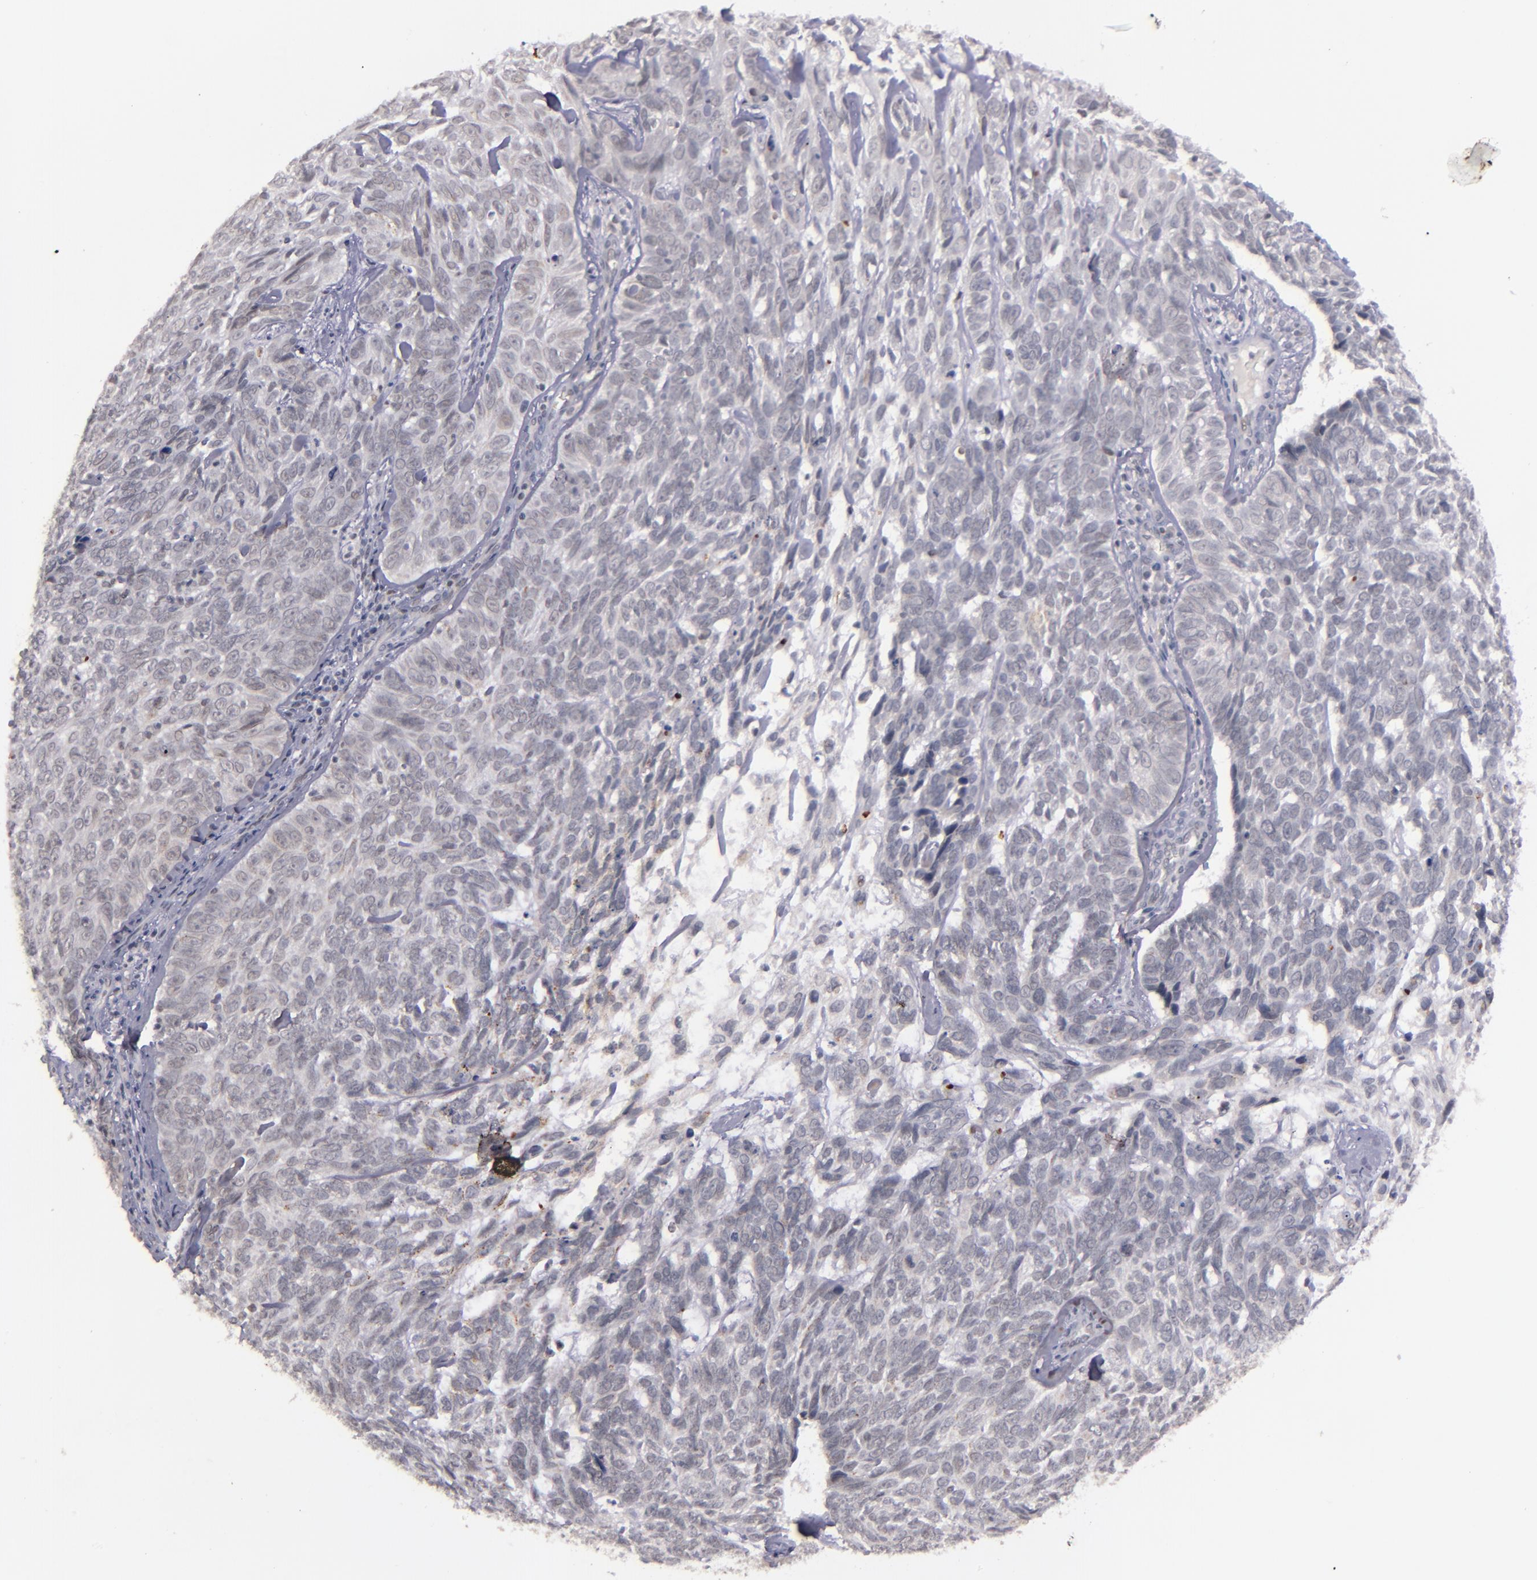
{"staining": {"intensity": "negative", "quantity": "none", "location": "none"}, "tissue": "skin cancer", "cell_type": "Tumor cells", "image_type": "cancer", "snomed": [{"axis": "morphology", "description": "Basal cell carcinoma"}, {"axis": "topography", "description": "Skin"}], "caption": "Photomicrograph shows no protein staining in tumor cells of skin cancer (basal cell carcinoma) tissue. The staining was performed using DAB (3,3'-diaminobenzidine) to visualize the protein expression in brown, while the nuclei were stained in blue with hematoxylin (Magnification: 20x).", "gene": "SYP", "patient": {"sex": "male", "age": 72}}